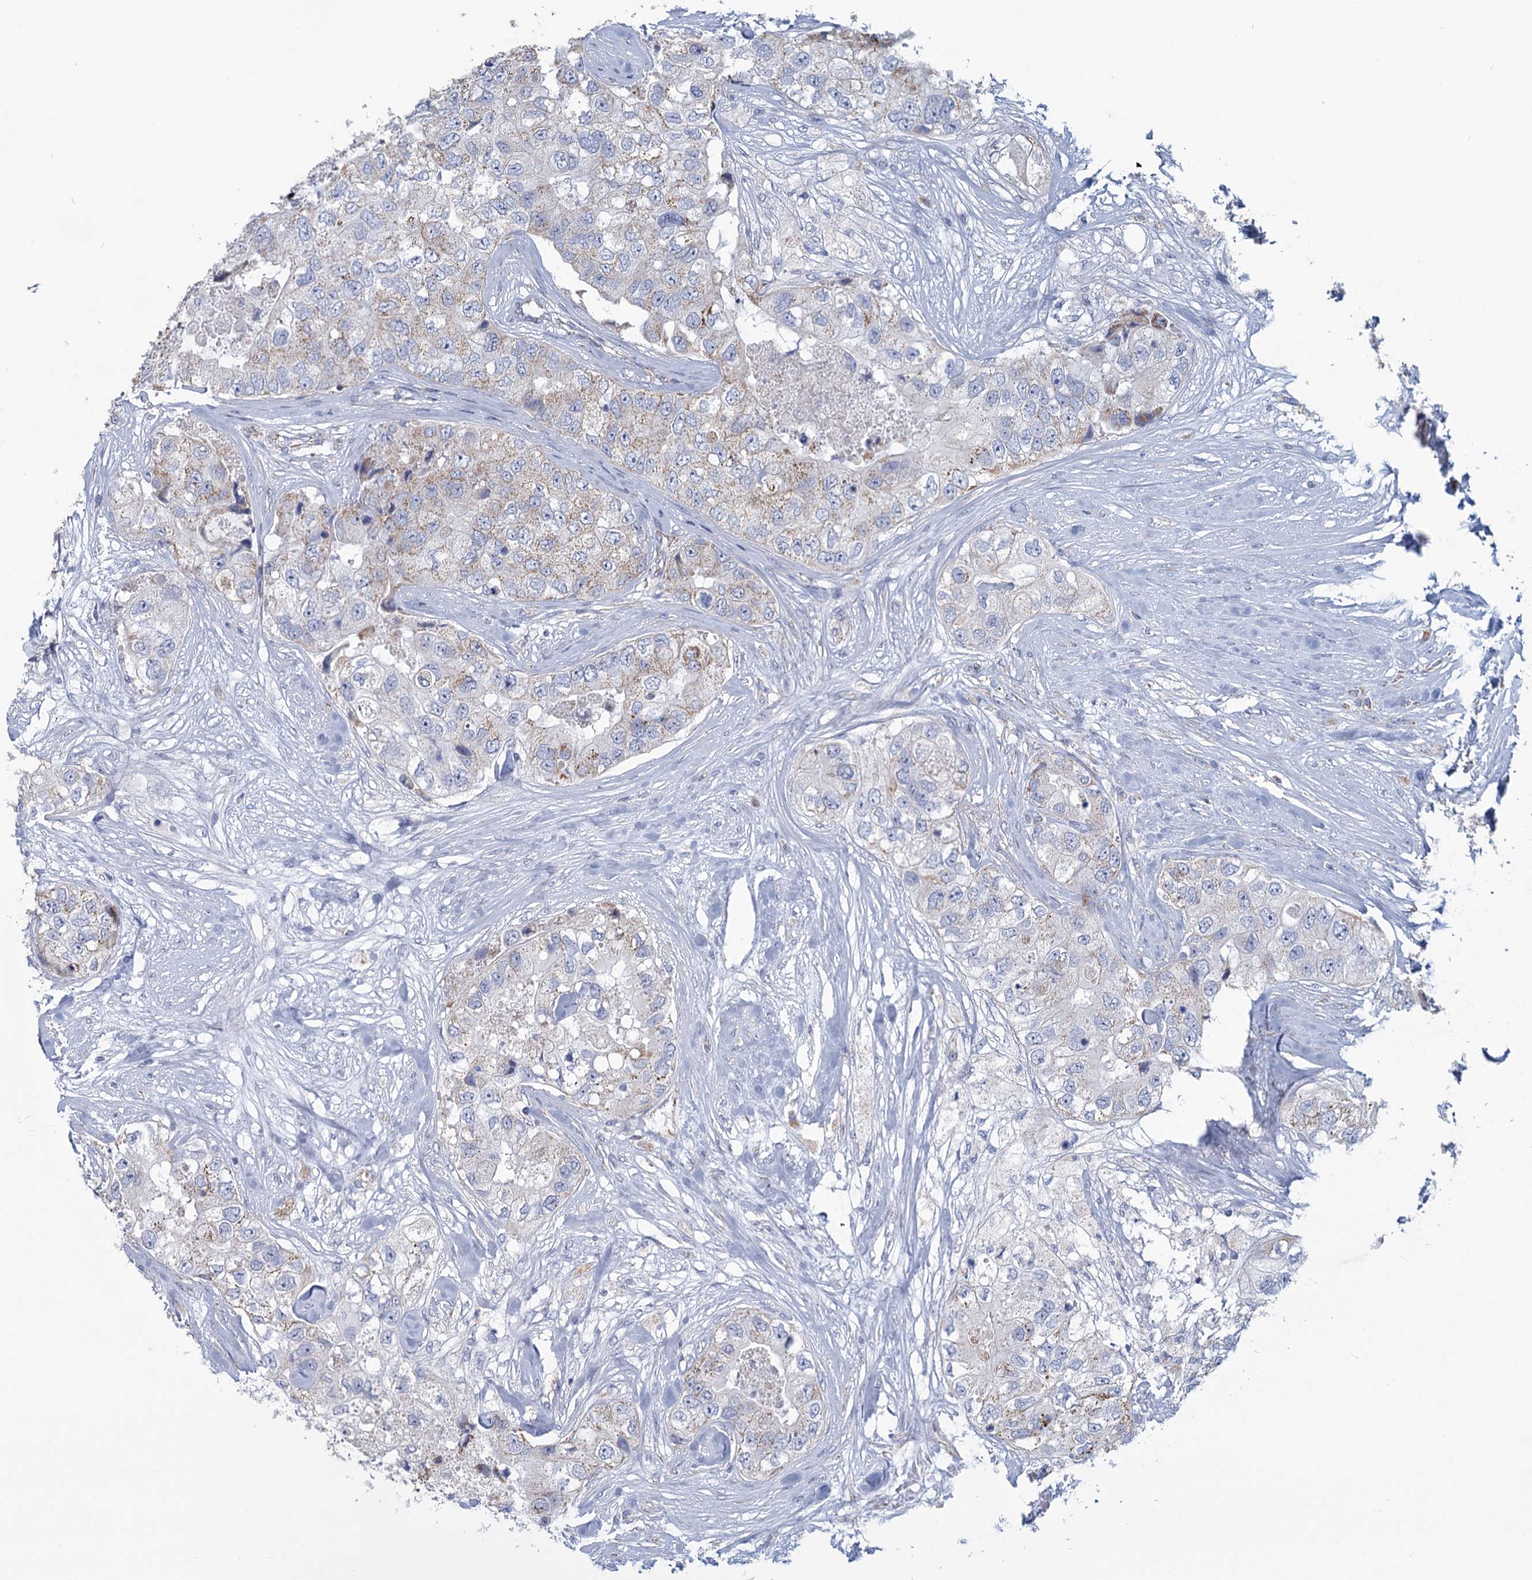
{"staining": {"intensity": "negative", "quantity": "none", "location": "none"}, "tissue": "breast cancer", "cell_type": "Tumor cells", "image_type": "cancer", "snomed": [{"axis": "morphology", "description": "Duct carcinoma"}, {"axis": "topography", "description": "Breast"}], "caption": "The immunohistochemistry (IHC) micrograph has no significant expression in tumor cells of breast cancer tissue.", "gene": "NDUFC2", "patient": {"sex": "female", "age": 62}}